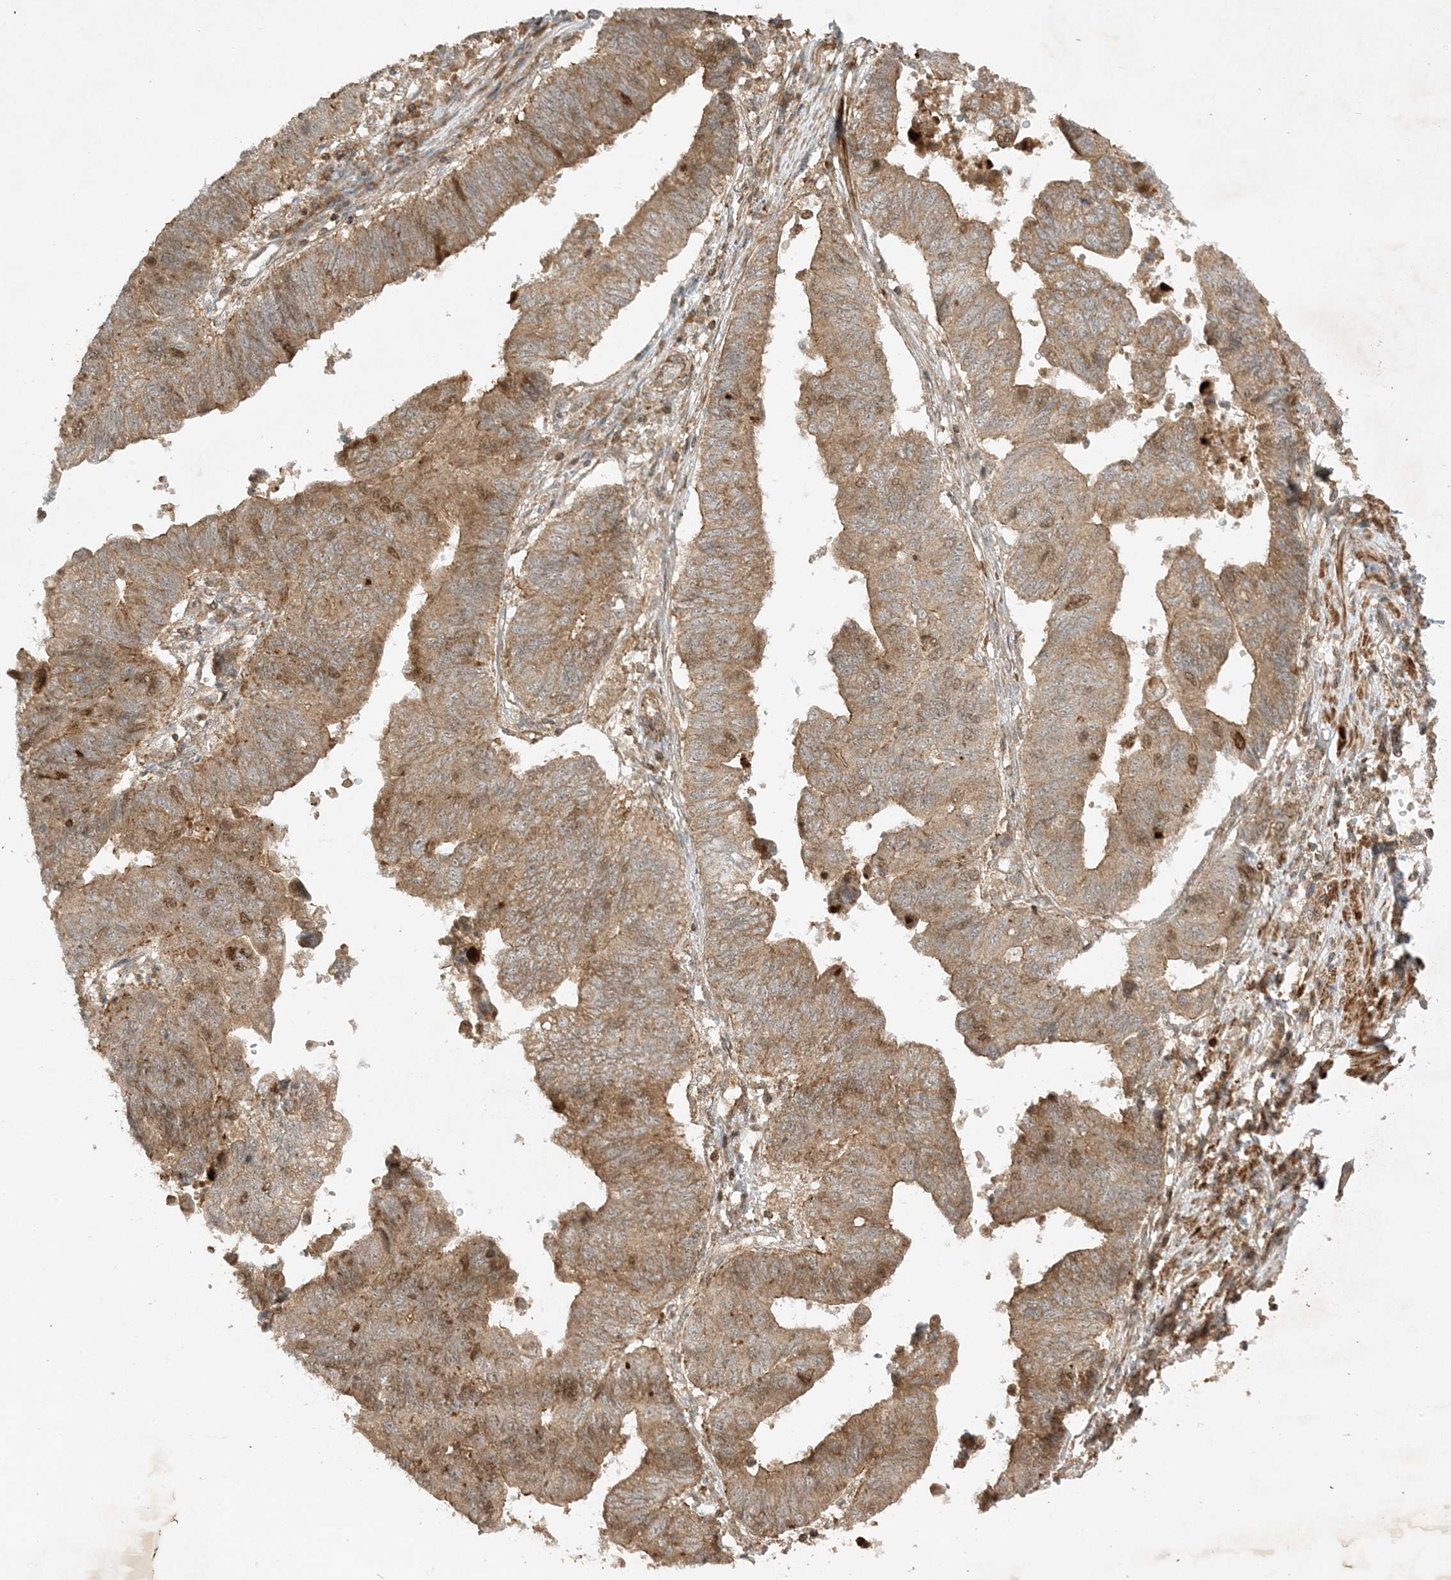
{"staining": {"intensity": "moderate", "quantity": ">75%", "location": "cytoplasmic/membranous"}, "tissue": "stomach cancer", "cell_type": "Tumor cells", "image_type": "cancer", "snomed": [{"axis": "morphology", "description": "Adenocarcinoma, NOS"}, {"axis": "topography", "description": "Stomach"}], "caption": "Moderate cytoplasmic/membranous protein staining is present in approximately >75% of tumor cells in stomach cancer (adenocarcinoma).", "gene": "XRN1", "patient": {"sex": "male", "age": 59}}